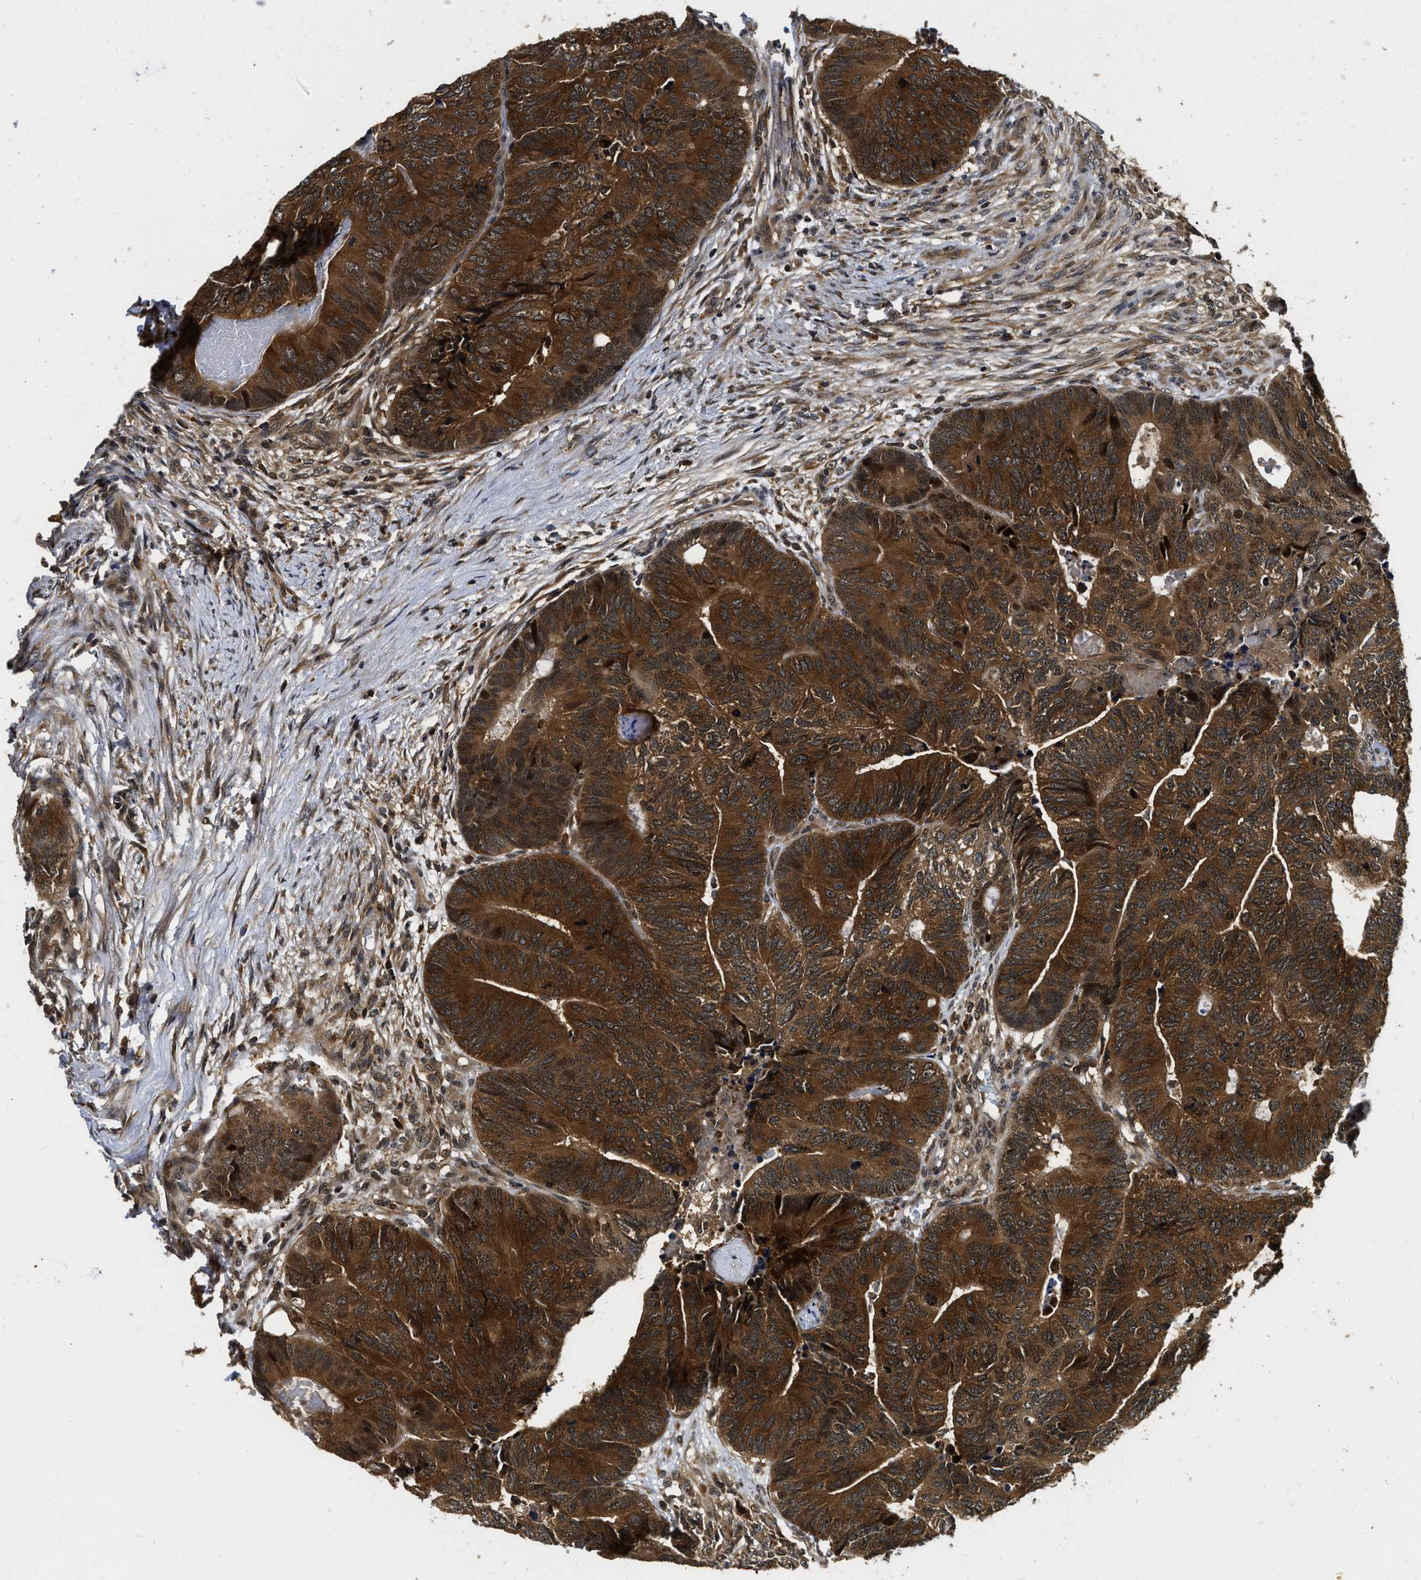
{"staining": {"intensity": "strong", "quantity": ">75%", "location": "cytoplasmic/membranous"}, "tissue": "colorectal cancer", "cell_type": "Tumor cells", "image_type": "cancer", "snomed": [{"axis": "morphology", "description": "Adenocarcinoma, NOS"}, {"axis": "topography", "description": "Colon"}], "caption": "Protein positivity by IHC exhibits strong cytoplasmic/membranous staining in approximately >75% of tumor cells in adenocarcinoma (colorectal).", "gene": "ADSL", "patient": {"sex": "female", "age": 67}}